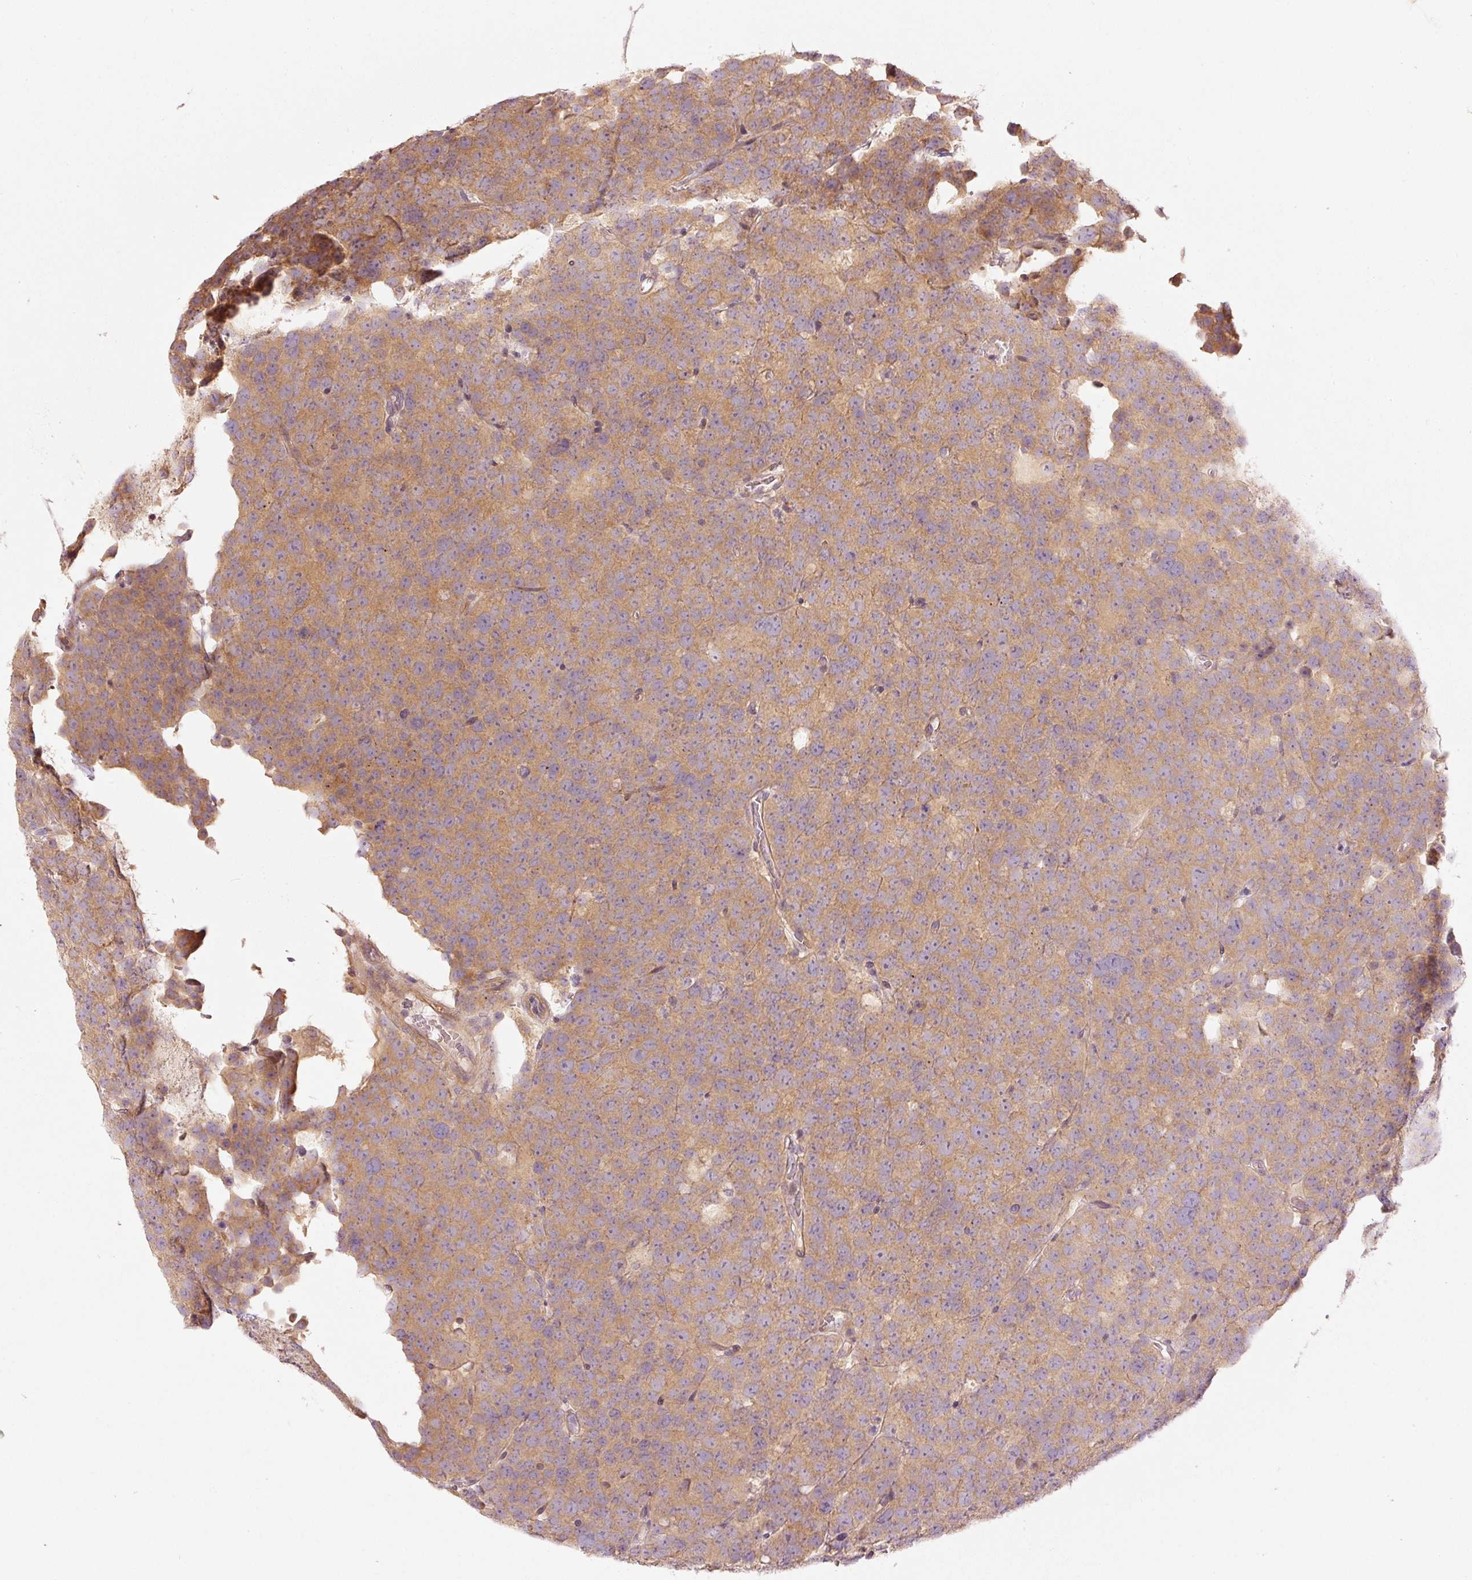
{"staining": {"intensity": "moderate", "quantity": ">75%", "location": "cytoplasmic/membranous"}, "tissue": "testis cancer", "cell_type": "Tumor cells", "image_type": "cancer", "snomed": [{"axis": "morphology", "description": "Seminoma, NOS"}, {"axis": "topography", "description": "Testis"}], "caption": "IHC (DAB) staining of human testis cancer (seminoma) exhibits moderate cytoplasmic/membranous protein expression in approximately >75% of tumor cells.", "gene": "MAP10", "patient": {"sex": "male", "age": 71}}